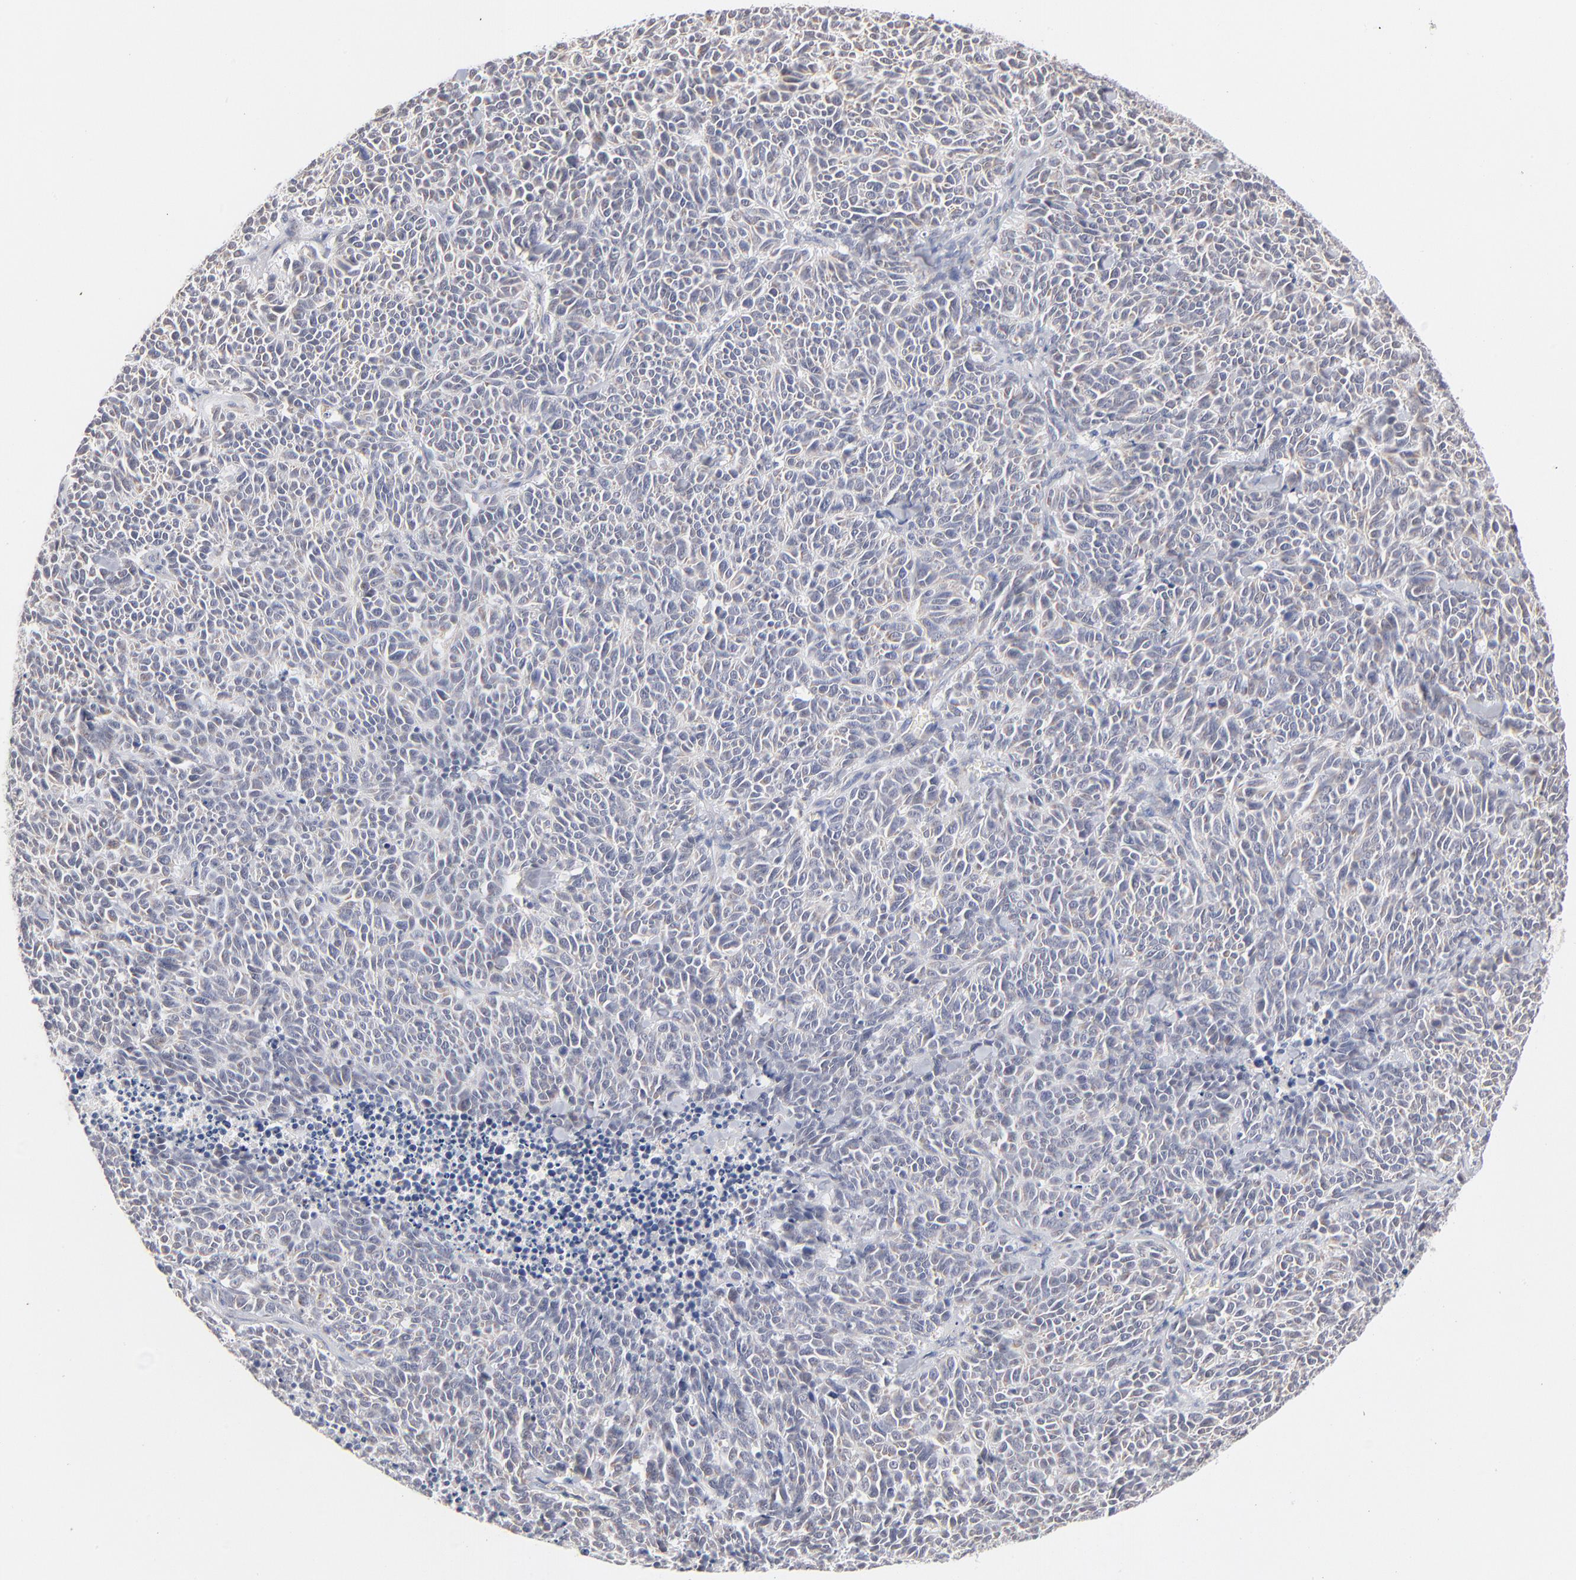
{"staining": {"intensity": "weak", "quantity": "<25%", "location": "cytoplasmic/membranous"}, "tissue": "lung cancer", "cell_type": "Tumor cells", "image_type": "cancer", "snomed": [{"axis": "morphology", "description": "Neoplasm, malignant, NOS"}, {"axis": "topography", "description": "Lung"}], "caption": "A micrograph of lung cancer (neoplasm (malignant)) stained for a protein exhibits no brown staining in tumor cells.", "gene": "MRPL58", "patient": {"sex": "female", "age": 58}}